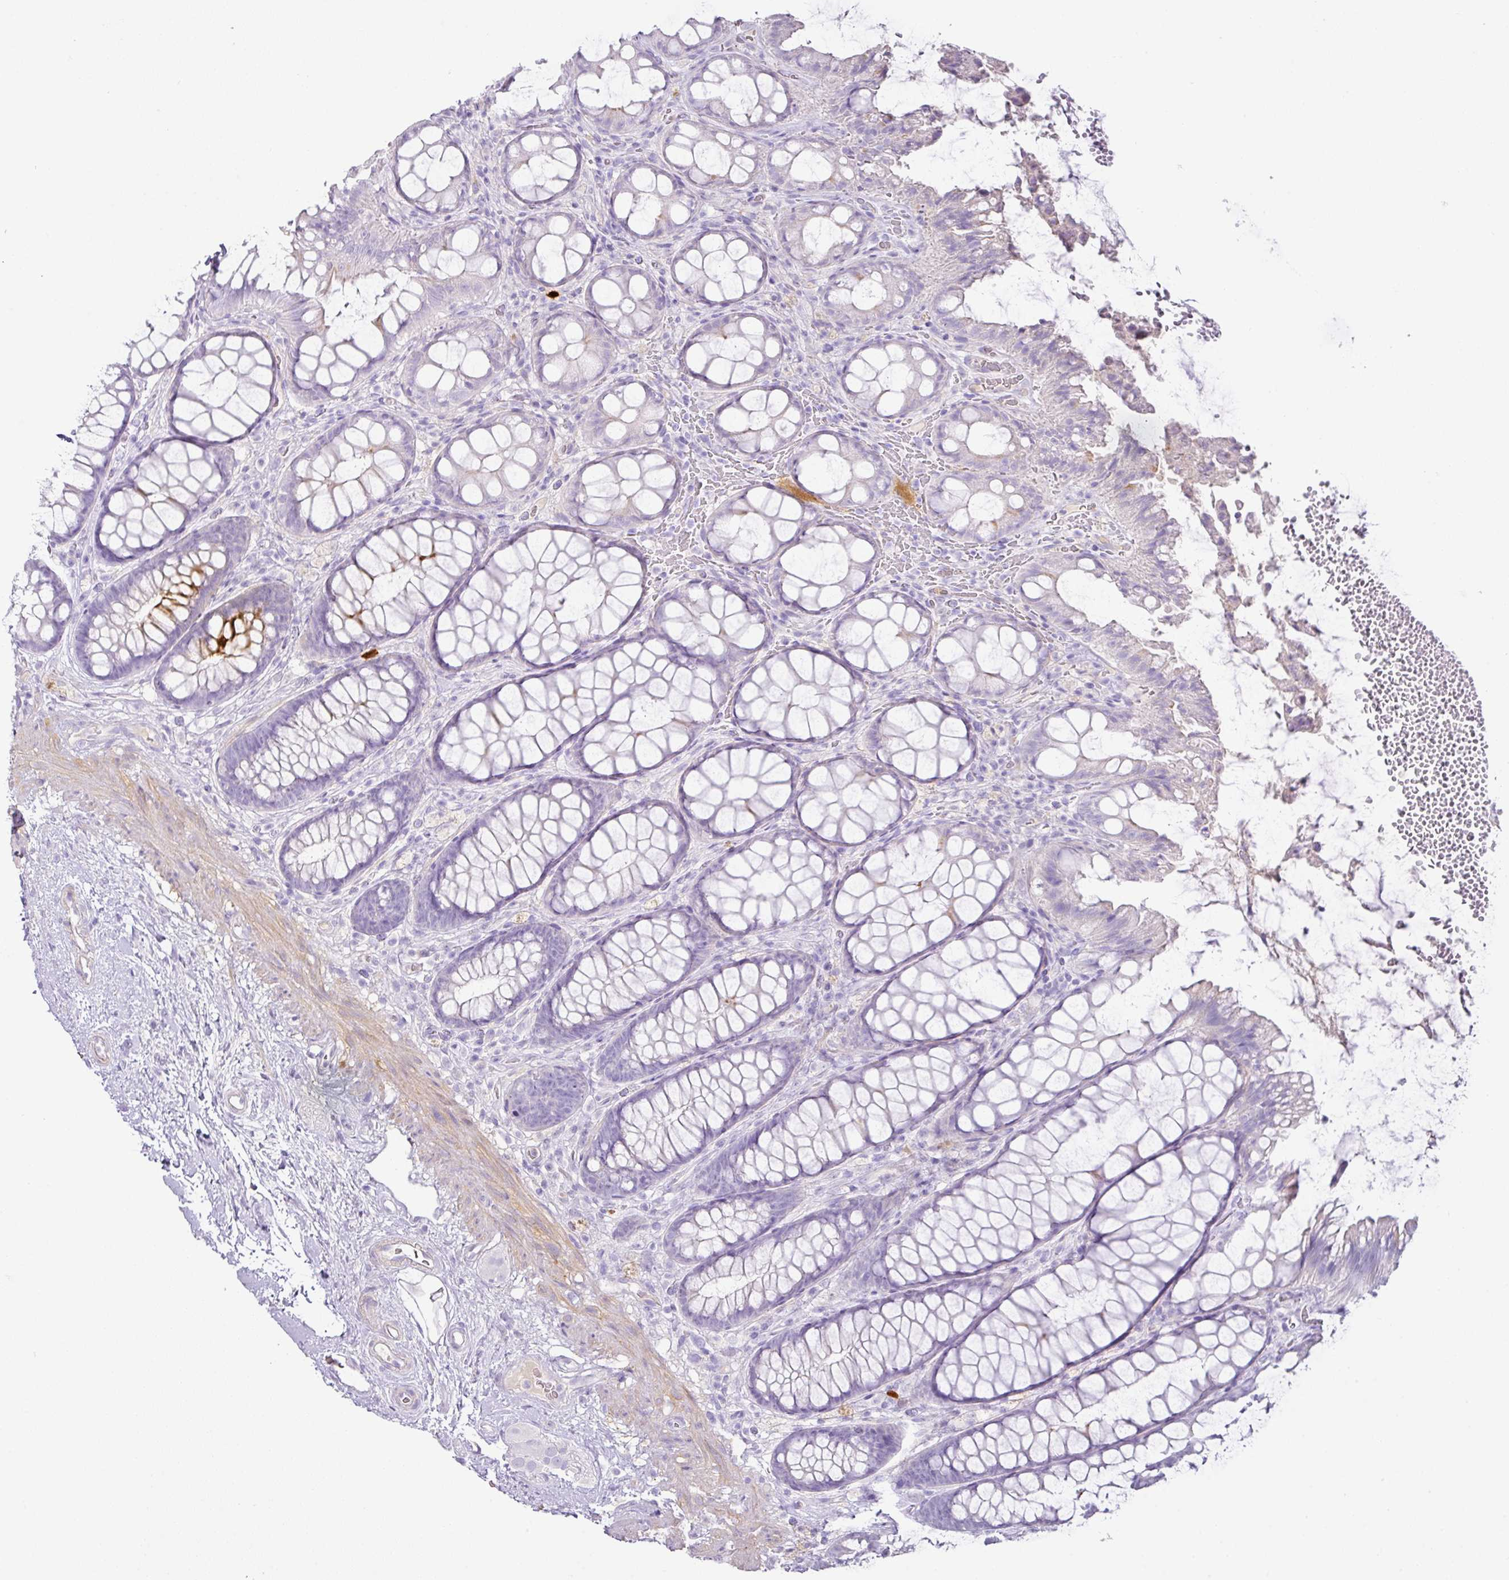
{"staining": {"intensity": "strong", "quantity": "<25%", "location": "cytoplasmic/membranous"}, "tissue": "rectum", "cell_type": "Glandular cells", "image_type": "normal", "snomed": [{"axis": "morphology", "description": "Normal tissue, NOS"}, {"axis": "topography", "description": "Rectum"}], "caption": "Human rectum stained with a brown dye demonstrates strong cytoplasmic/membranous positive staining in approximately <25% of glandular cells.", "gene": "TARM1", "patient": {"sex": "female", "age": 67}}